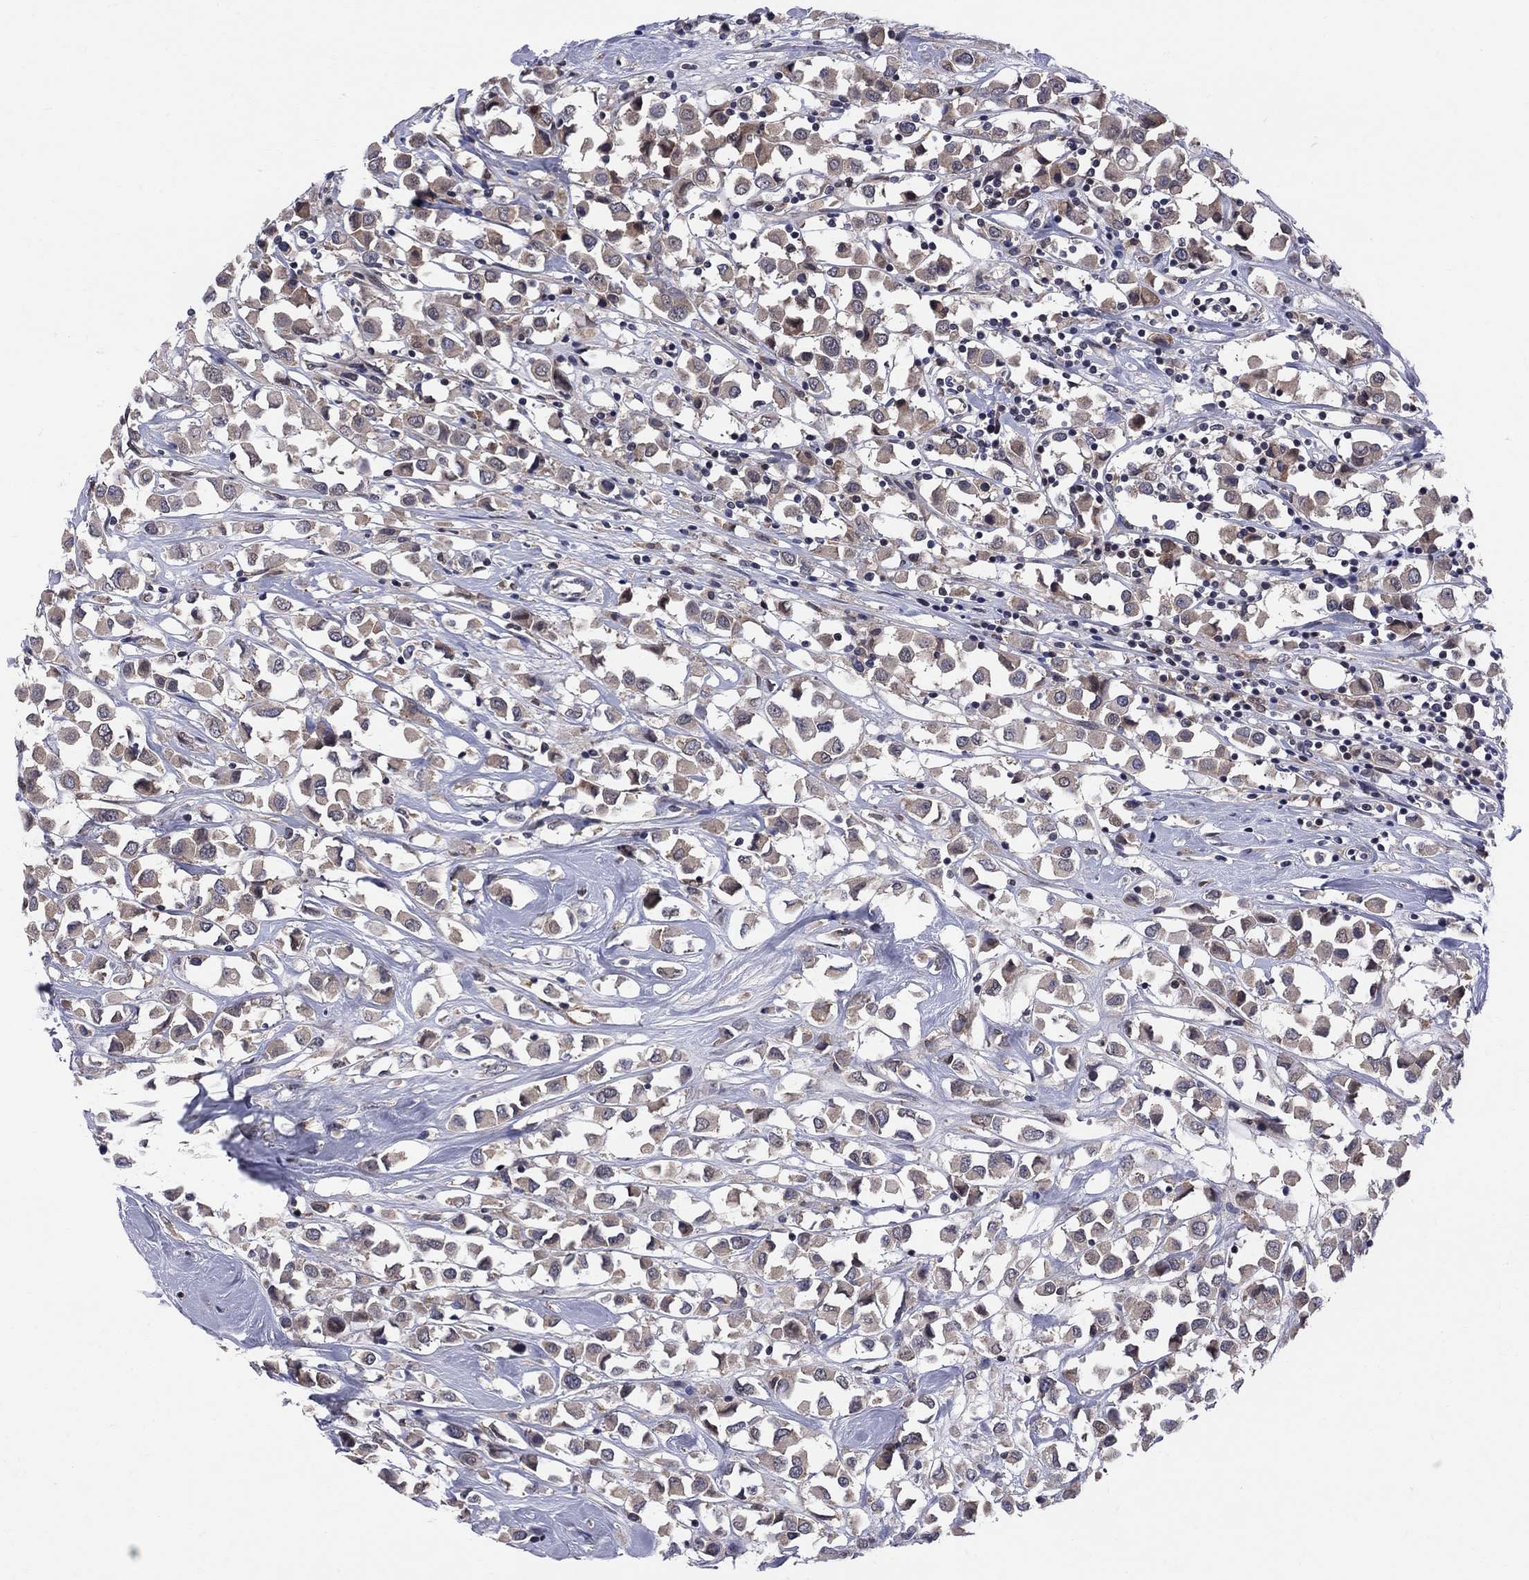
{"staining": {"intensity": "weak", "quantity": ">75%", "location": "cytoplasmic/membranous"}, "tissue": "breast cancer", "cell_type": "Tumor cells", "image_type": "cancer", "snomed": [{"axis": "morphology", "description": "Duct carcinoma"}, {"axis": "topography", "description": "Breast"}], "caption": "Breast cancer (invasive ductal carcinoma) stained for a protein demonstrates weak cytoplasmic/membranous positivity in tumor cells. (DAB IHC with brightfield microscopy, high magnification).", "gene": "CNOT11", "patient": {"sex": "female", "age": 61}}